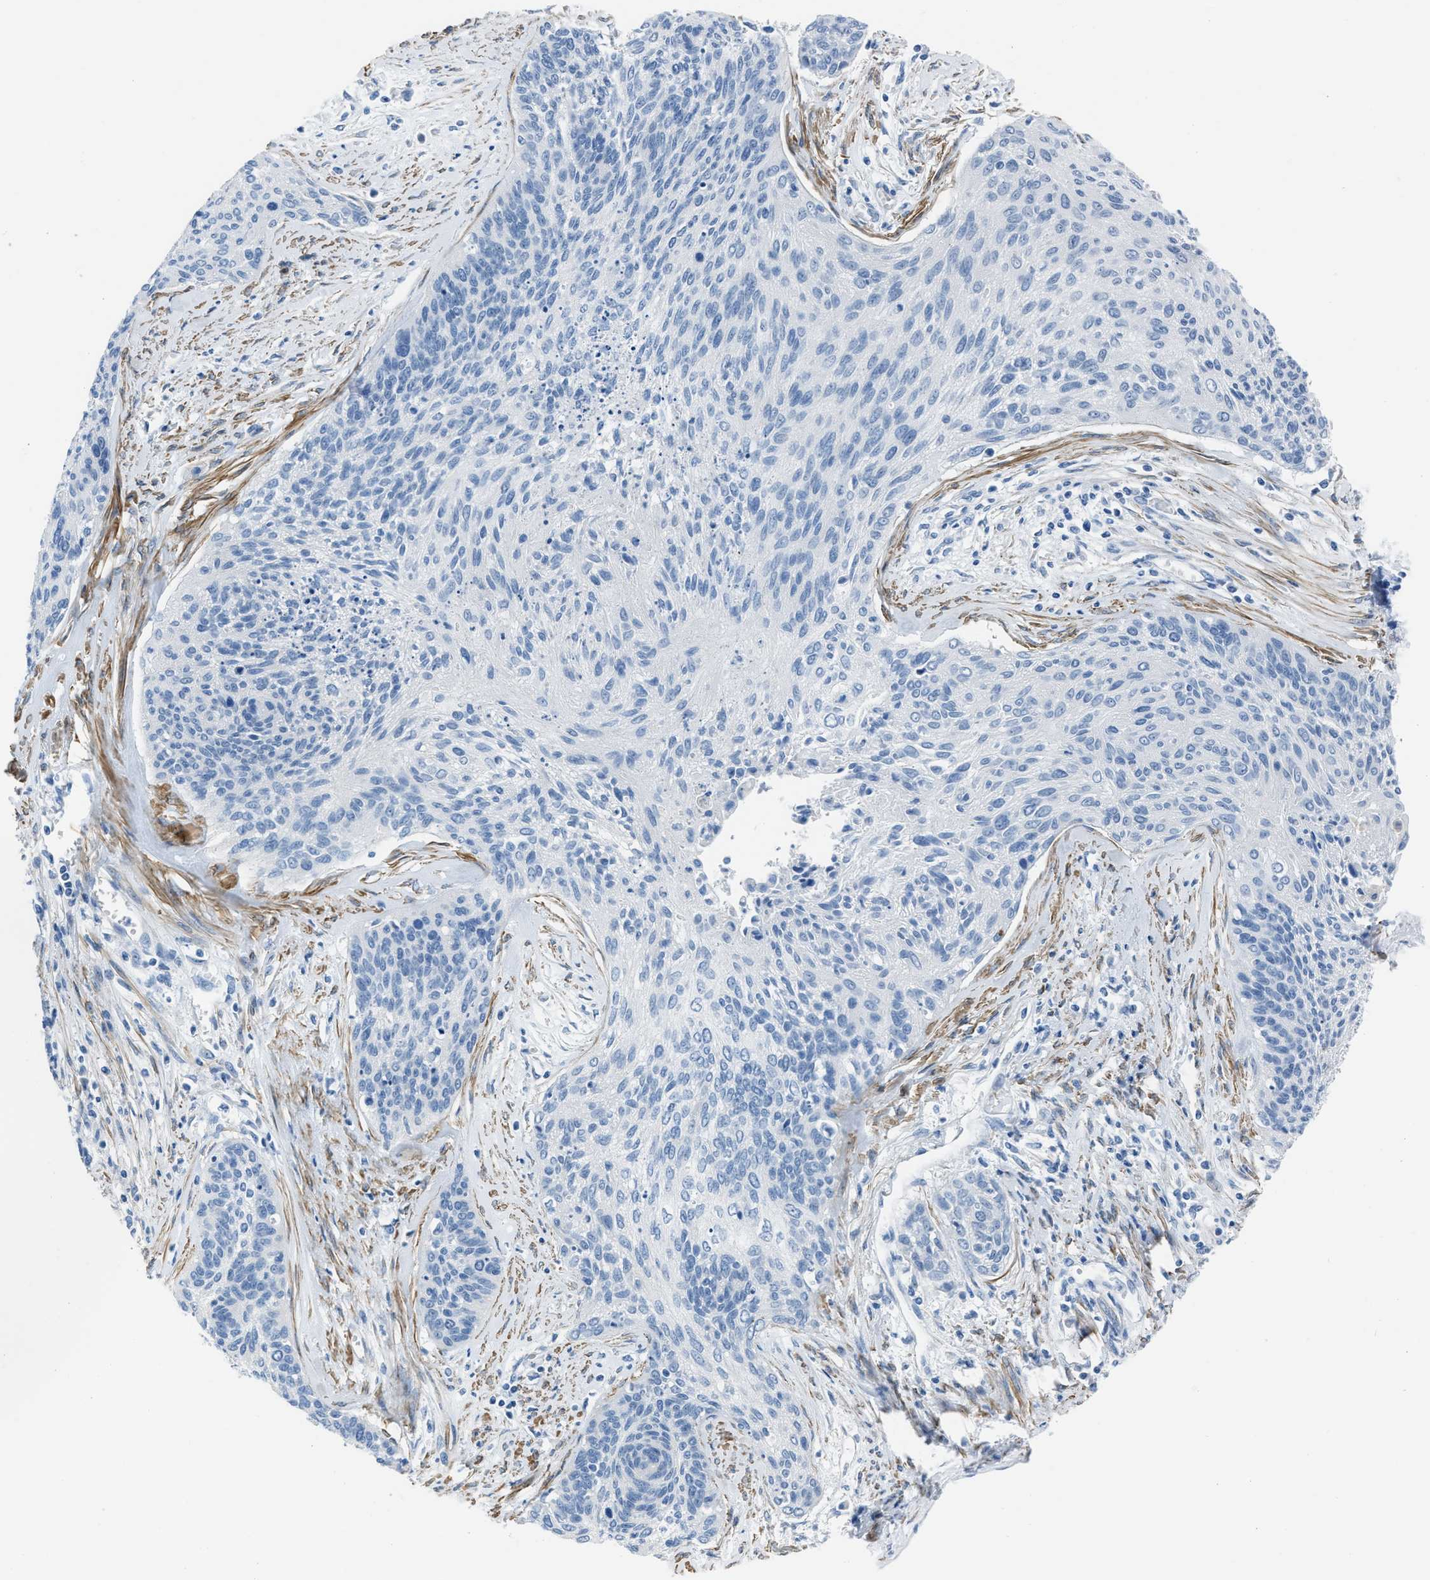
{"staining": {"intensity": "negative", "quantity": "none", "location": "none"}, "tissue": "cervical cancer", "cell_type": "Tumor cells", "image_type": "cancer", "snomed": [{"axis": "morphology", "description": "Squamous cell carcinoma, NOS"}, {"axis": "topography", "description": "Cervix"}], "caption": "The immunohistochemistry (IHC) histopathology image has no significant expression in tumor cells of cervical cancer (squamous cell carcinoma) tissue.", "gene": "SPATC1L", "patient": {"sex": "female", "age": 55}}